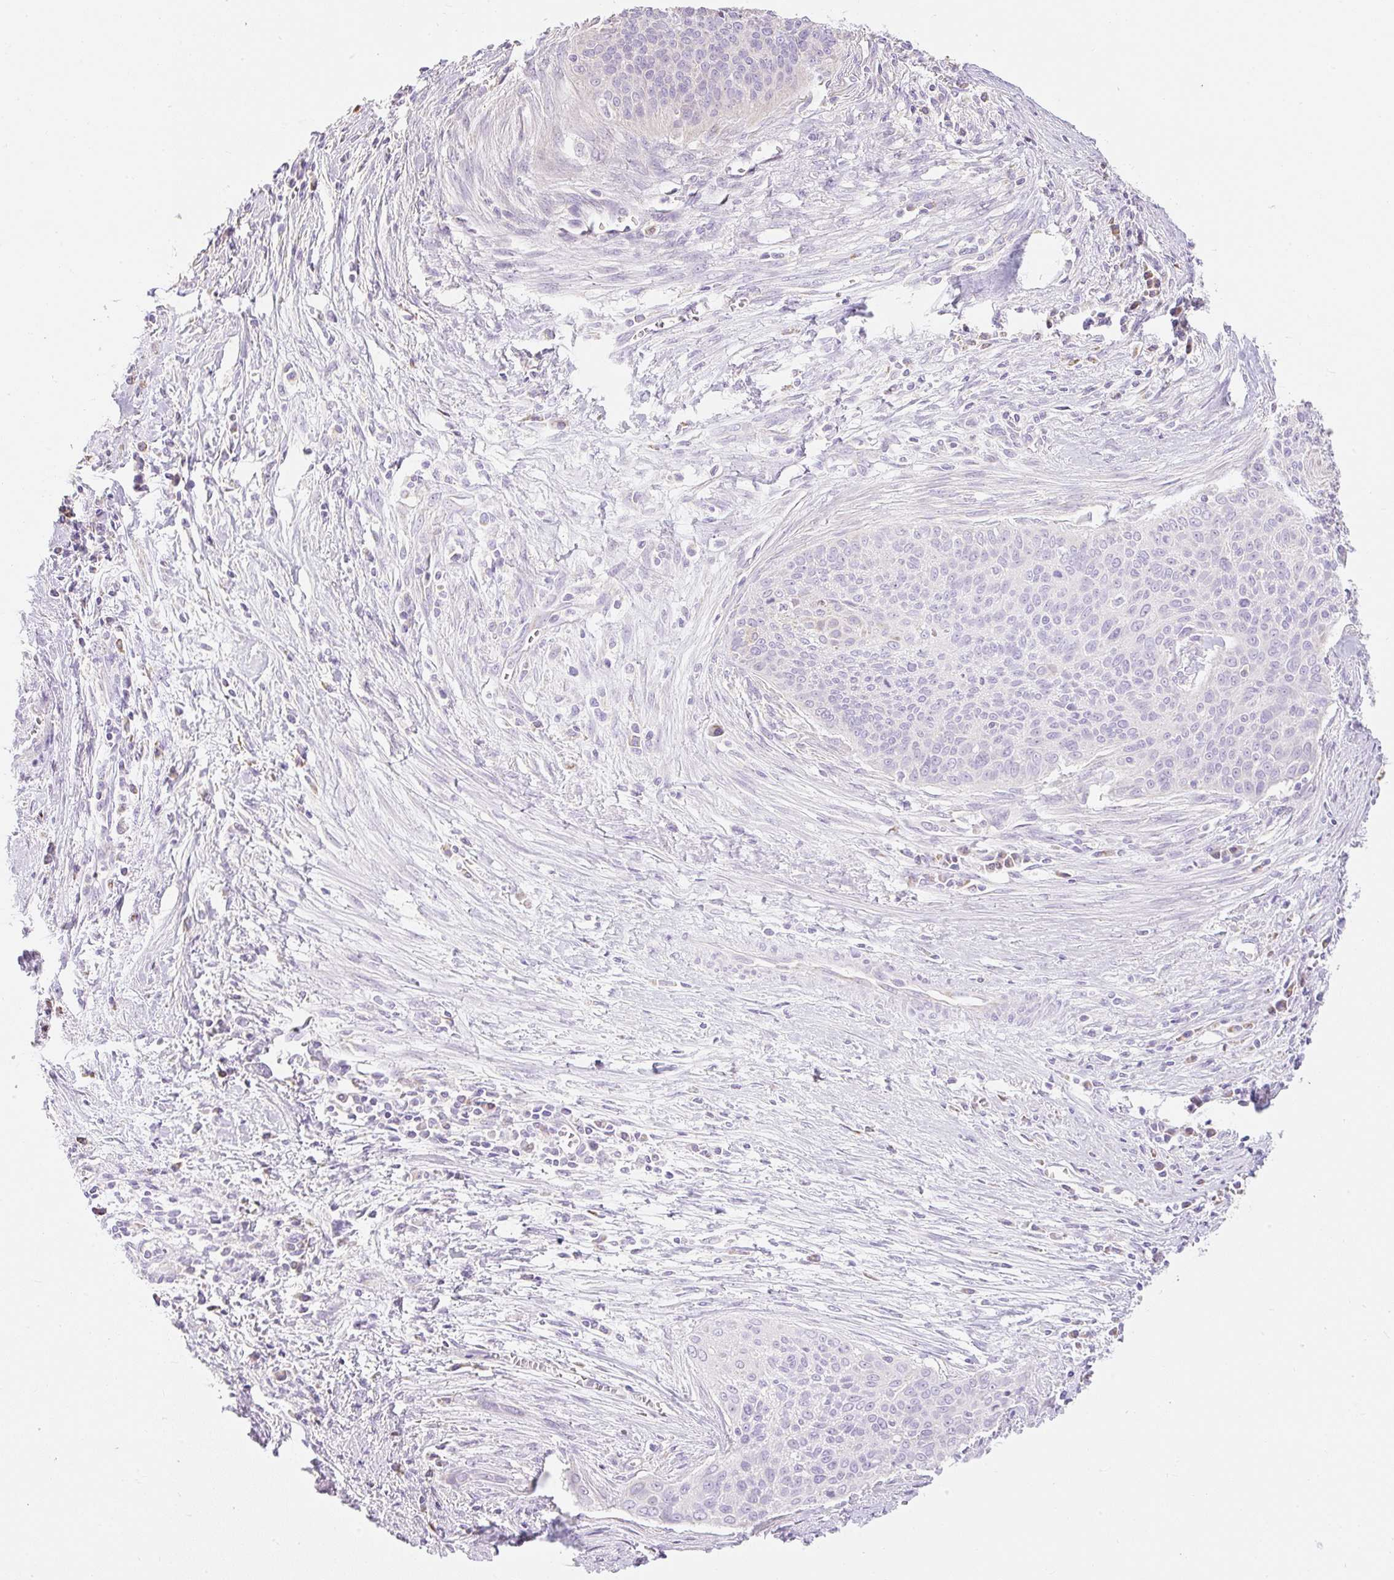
{"staining": {"intensity": "negative", "quantity": "none", "location": "none"}, "tissue": "cervical cancer", "cell_type": "Tumor cells", "image_type": "cancer", "snomed": [{"axis": "morphology", "description": "Squamous cell carcinoma, NOS"}, {"axis": "topography", "description": "Cervix"}], "caption": "Human cervical cancer (squamous cell carcinoma) stained for a protein using immunohistochemistry (IHC) shows no expression in tumor cells.", "gene": "DHX35", "patient": {"sex": "female", "age": 55}}